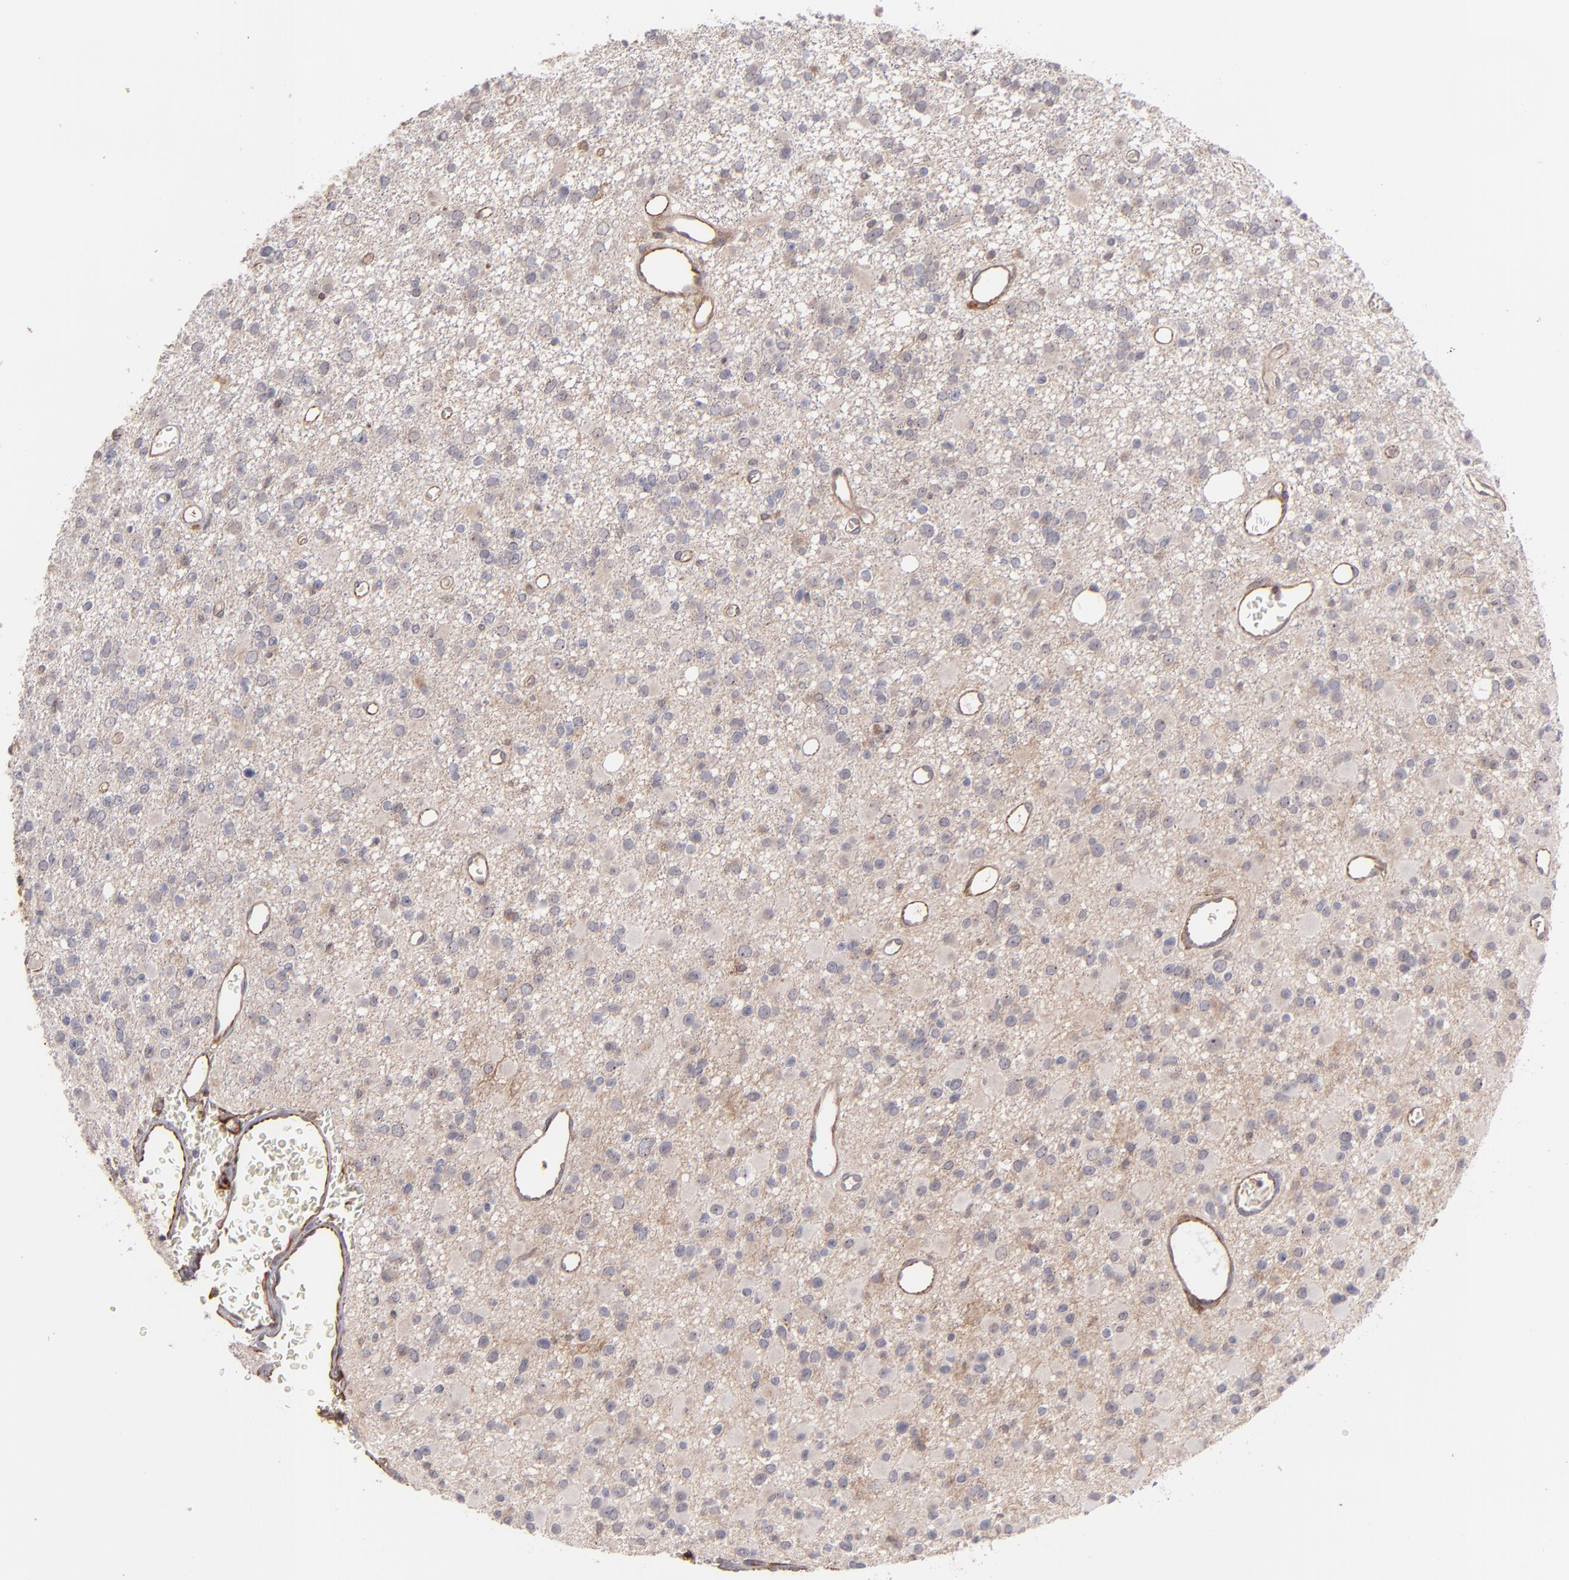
{"staining": {"intensity": "negative", "quantity": "none", "location": "none"}, "tissue": "glioma", "cell_type": "Tumor cells", "image_type": "cancer", "snomed": [{"axis": "morphology", "description": "Glioma, malignant, Low grade"}, {"axis": "topography", "description": "Brain"}], "caption": "Tumor cells show no significant protein expression in malignant low-grade glioma. (DAB immunohistochemistry visualized using brightfield microscopy, high magnification).", "gene": "ICAM1", "patient": {"sex": "male", "age": 42}}